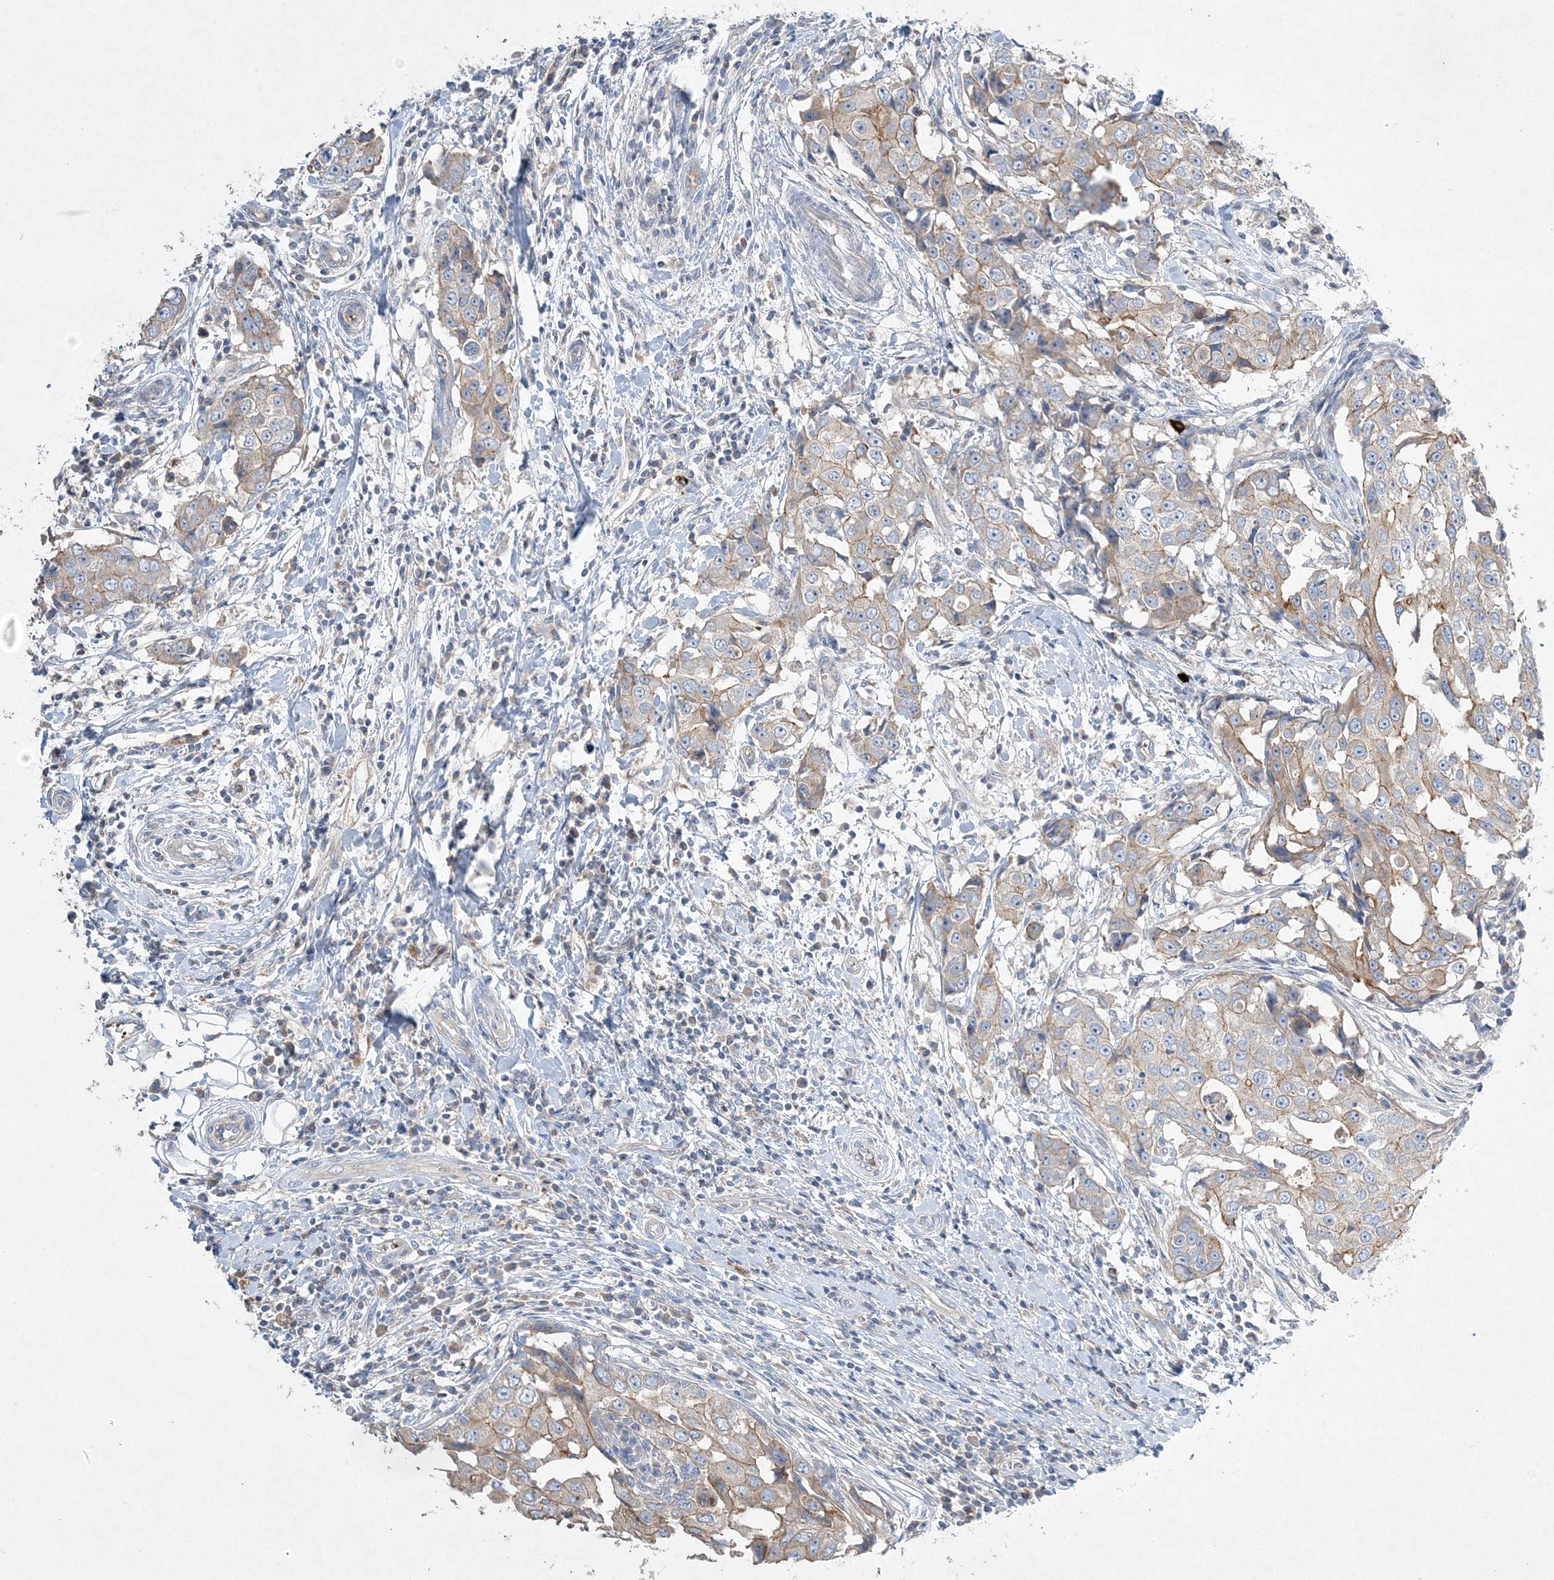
{"staining": {"intensity": "moderate", "quantity": "<25%", "location": "cytoplasmic/membranous"}, "tissue": "breast cancer", "cell_type": "Tumor cells", "image_type": "cancer", "snomed": [{"axis": "morphology", "description": "Duct carcinoma"}, {"axis": "topography", "description": "Breast"}], "caption": "This is a histology image of immunohistochemistry (IHC) staining of breast cancer (infiltrating ductal carcinoma), which shows moderate staining in the cytoplasmic/membranous of tumor cells.", "gene": "ADCK2", "patient": {"sex": "female", "age": 27}}